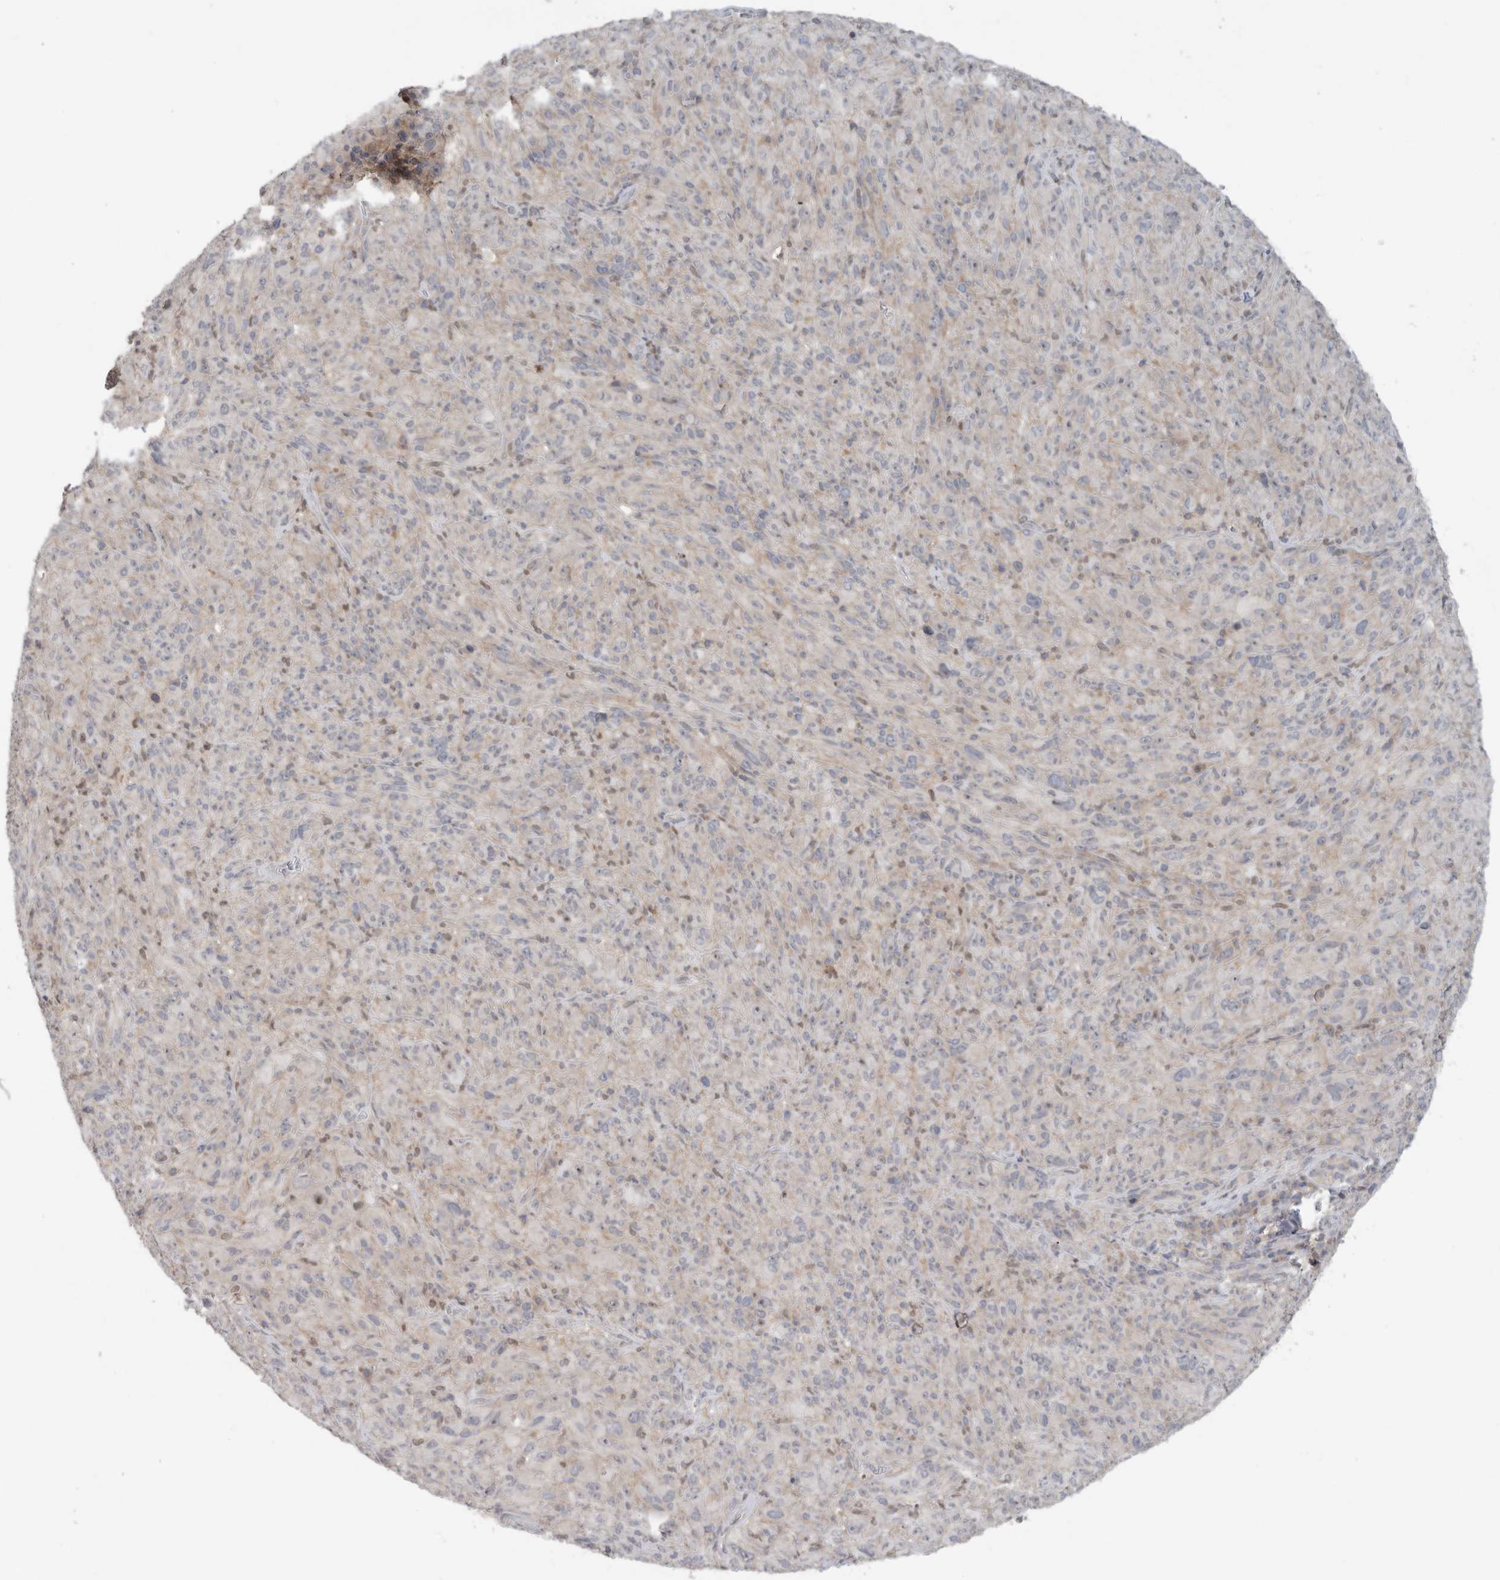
{"staining": {"intensity": "negative", "quantity": "none", "location": "none"}, "tissue": "melanoma", "cell_type": "Tumor cells", "image_type": "cancer", "snomed": [{"axis": "morphology", "description": "Malignant melanoma, NOS"}, {"axis": "topography", "description": "Skin of head"}], "caption": "Malignant melanoma stained for a protein using immunohistochemistry reveals no positivity tumor cells.", "gene": "KLK5", "patient": {"sex": "male", "age": 96}}